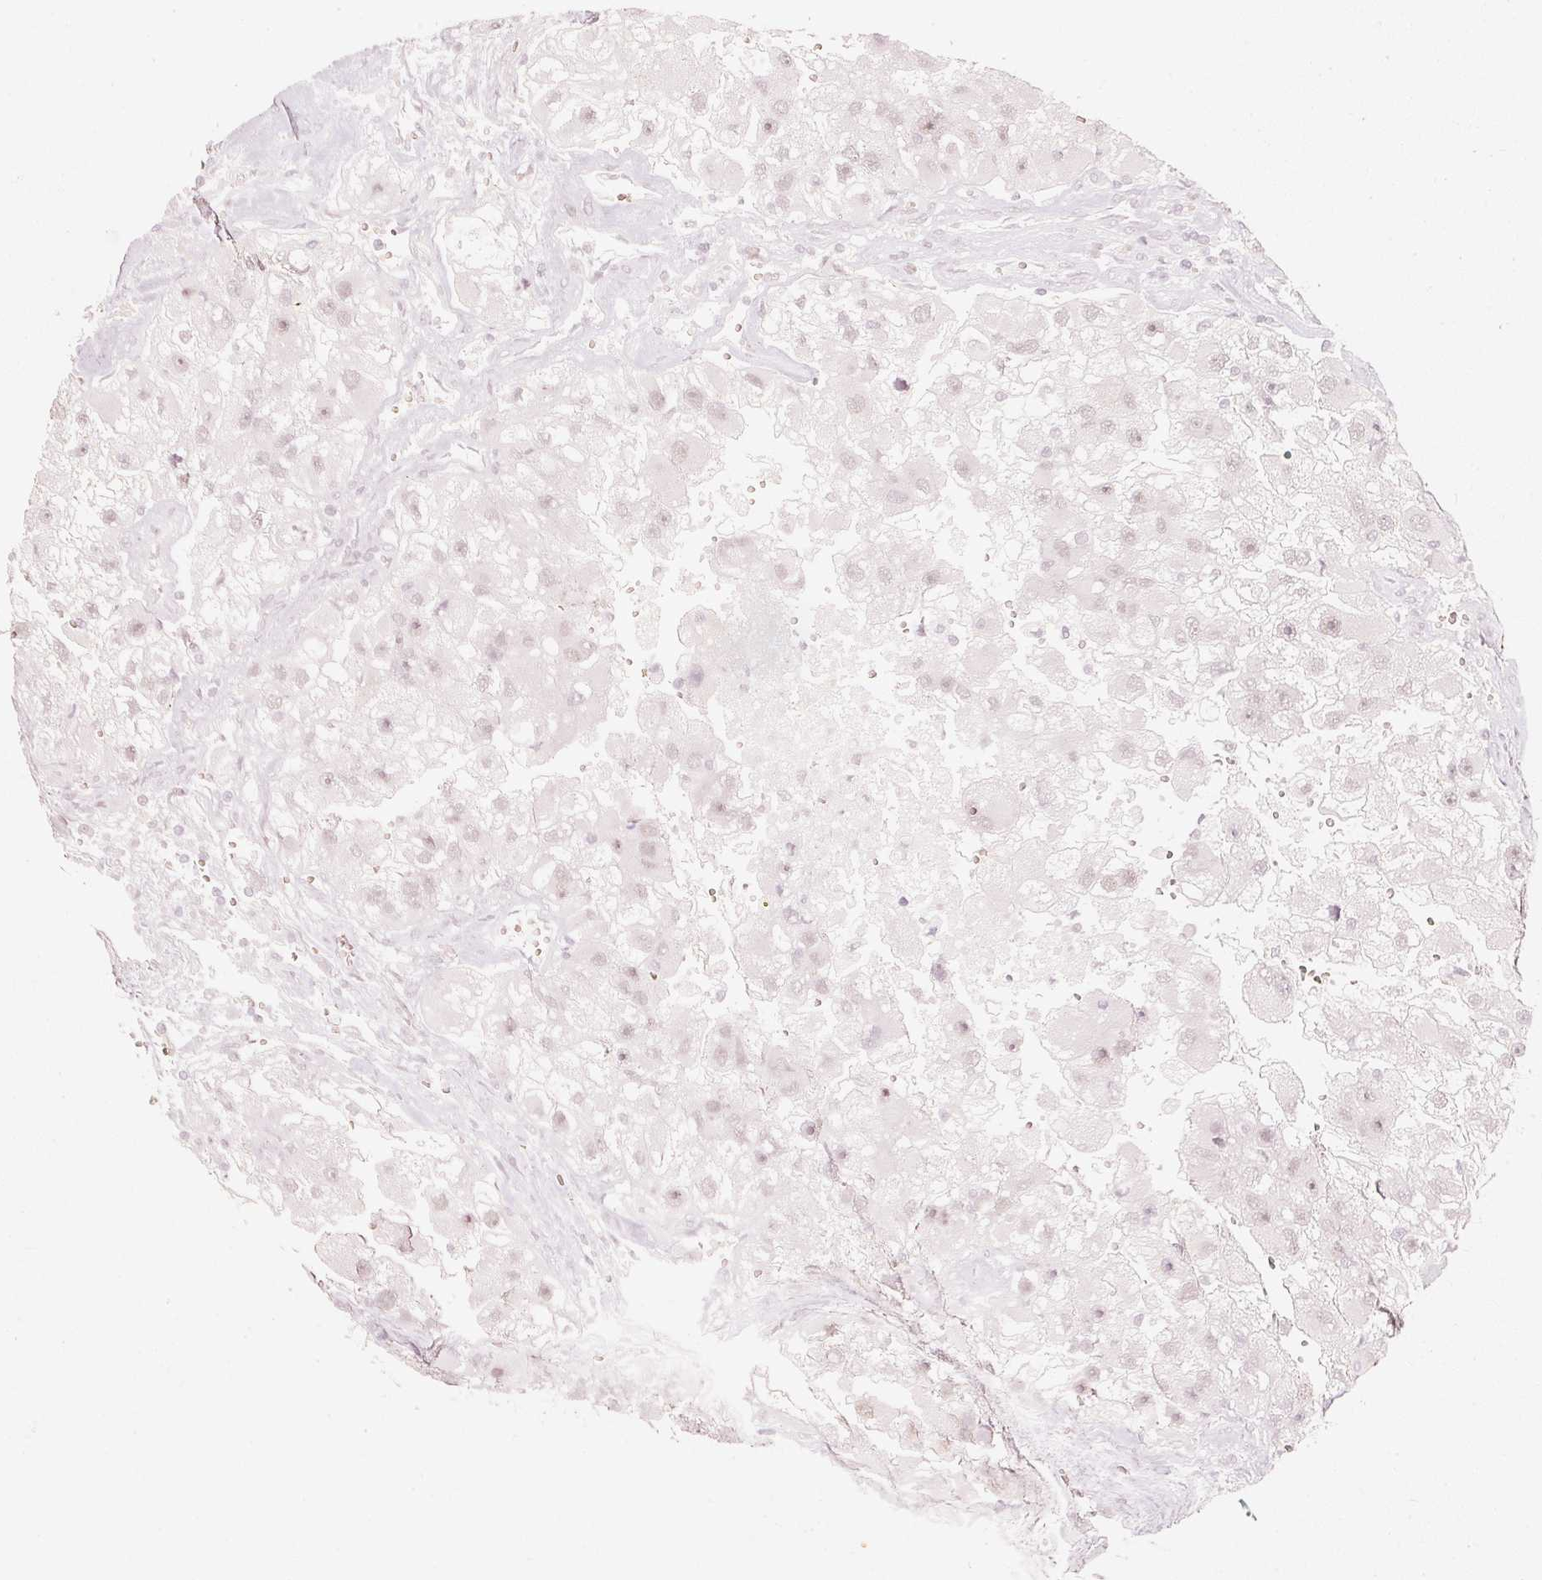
{"staining": {"intensity": "negative", "quantity": "none", "location": "none"}, "tissue": "renal cancer", "cell_type": "Tumor cells", "image_type": "cancer", "snomed": [{"axis": "morphology", "description": "Adenocarcinoma, NOS"}, {"axis": "topography", "description": "Kidney"}], "caption": "The histopathology image reveals no staining of tumor cells in renal cancer.", "gene": "PPP1R10", "patient": {"sex": "male", "age": 63}}